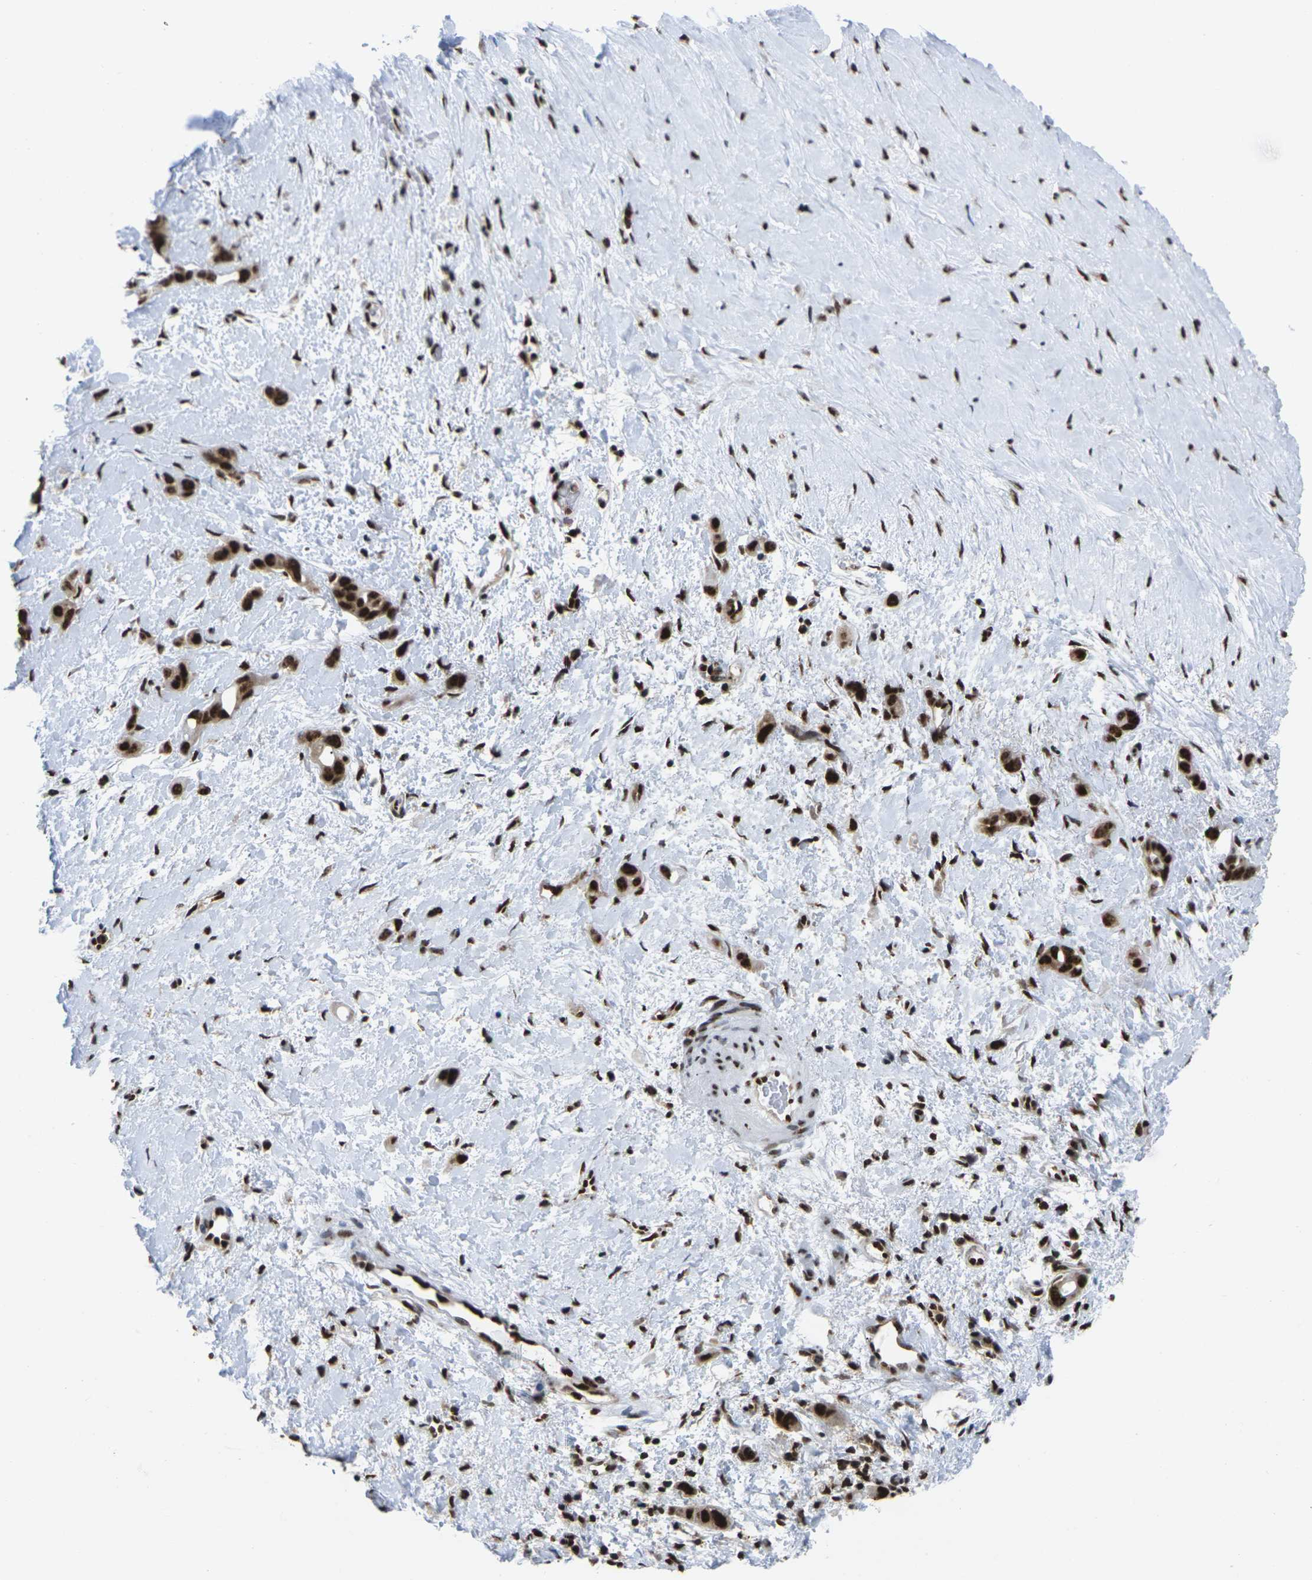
{"staining": {"intensity": "strong", "quantity": ">75%", "location": "cytoplasmic/membranous,nuclear"}, "tissue": "liver cancer", "cell_type": "Tumor cells", "image_type": "cancer", "snomed": [{"axis": "morphology", "description": "Cholangiocarcinoma"}, {"axis": "topography", "description": "Liver"}], "caption": "Brown immunohistochemical staining in liver cholangiocarcinoma demonstrates strong cytoplasmic/membranous and nuclear staining in approximately >75% of tumor cells.", "gene": "MAGOH", "patient": {"sex": "female", "age": 65}}